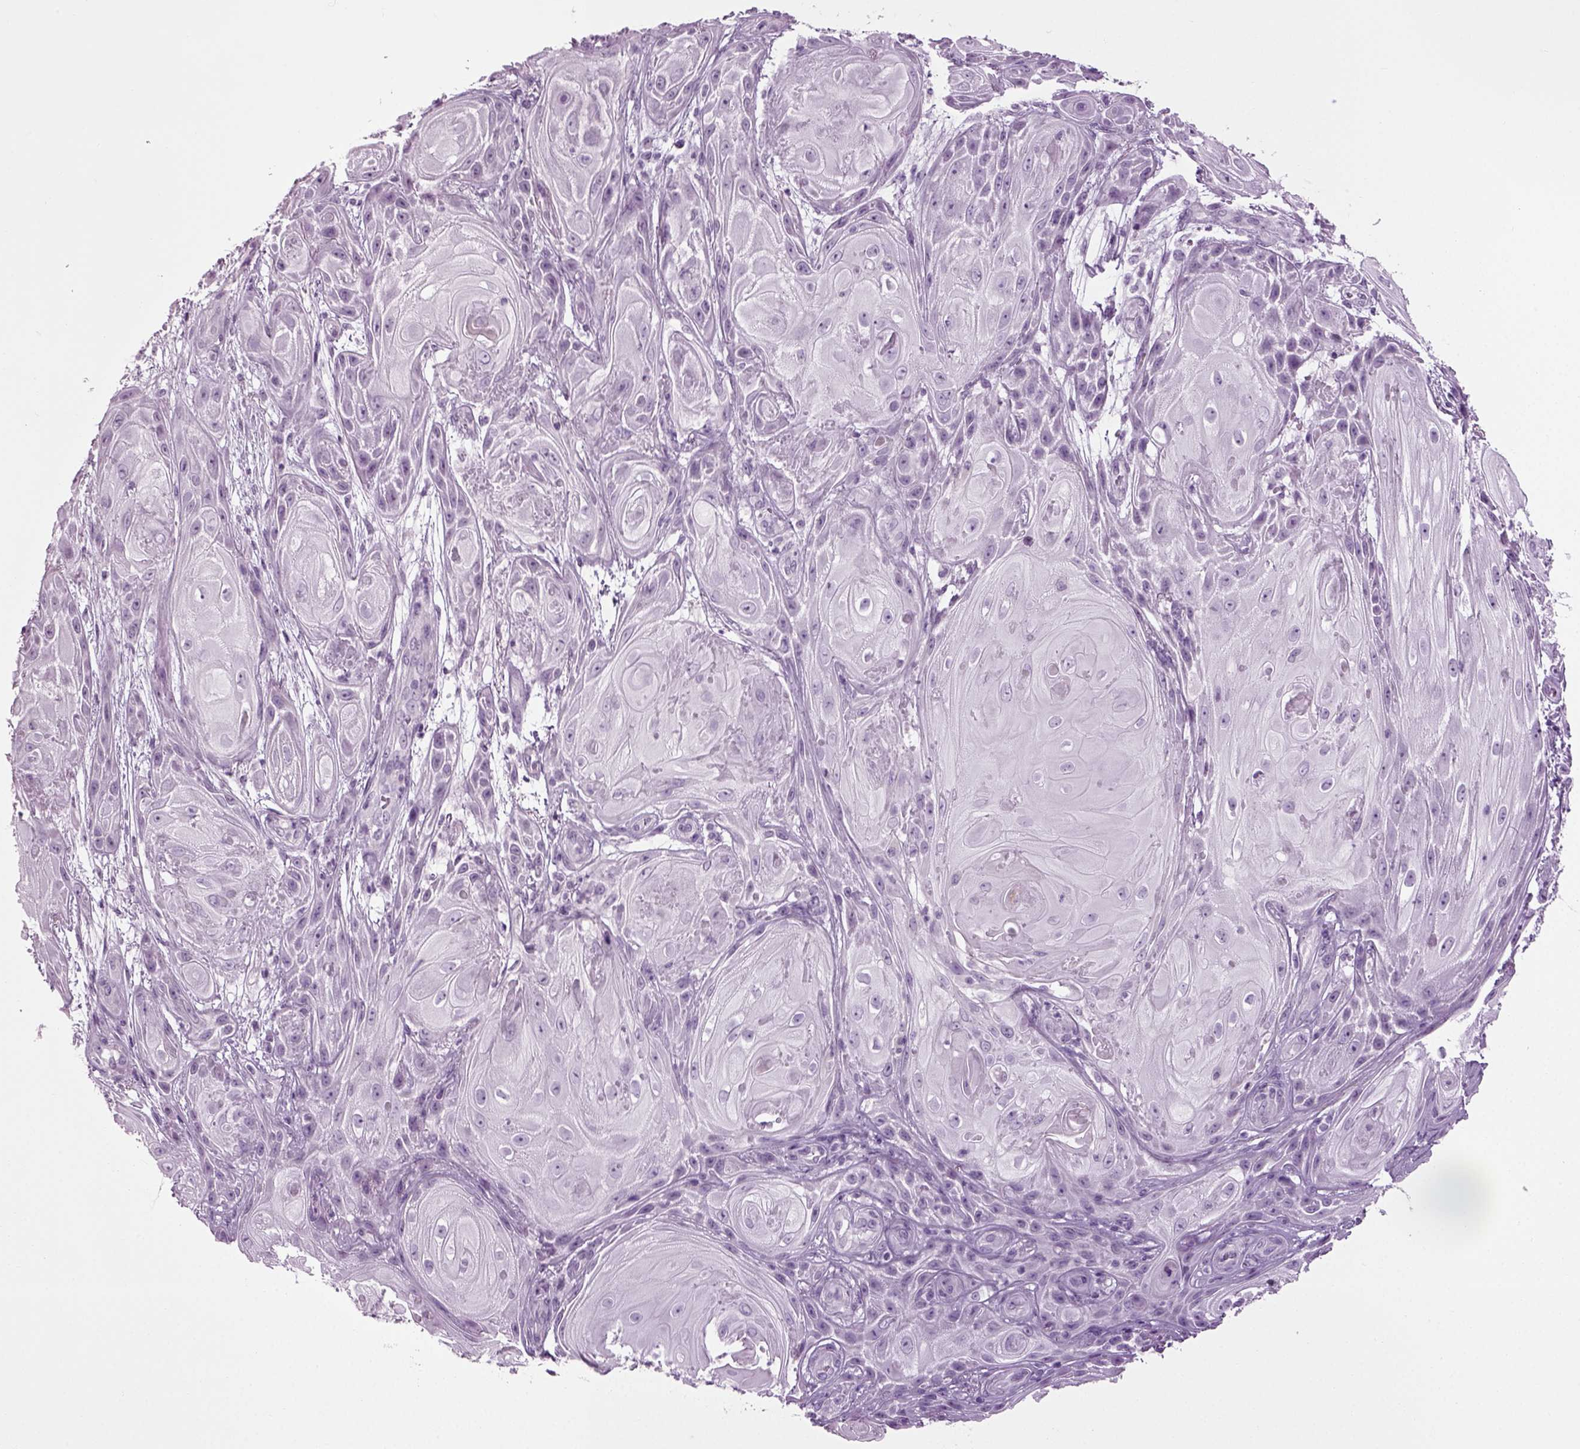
{"staining": {"intensity": "negative", "quantity": "none", "location": "none"}, "tissue": "skin cancer", "cell_type": "Tumor cells", "image_type": "cancer", "snomed": [{"axis": "morphology", "description": "Squamous cell carcinoma, NOS"}, {"axis": "topography", "description": "Skin"}], "caption": "There is no significant staining in tumor cells of skin cancer (squamous cell carcinoma).", "gene": "PRLH", "patient": {"sex": "male", "age": 62}}